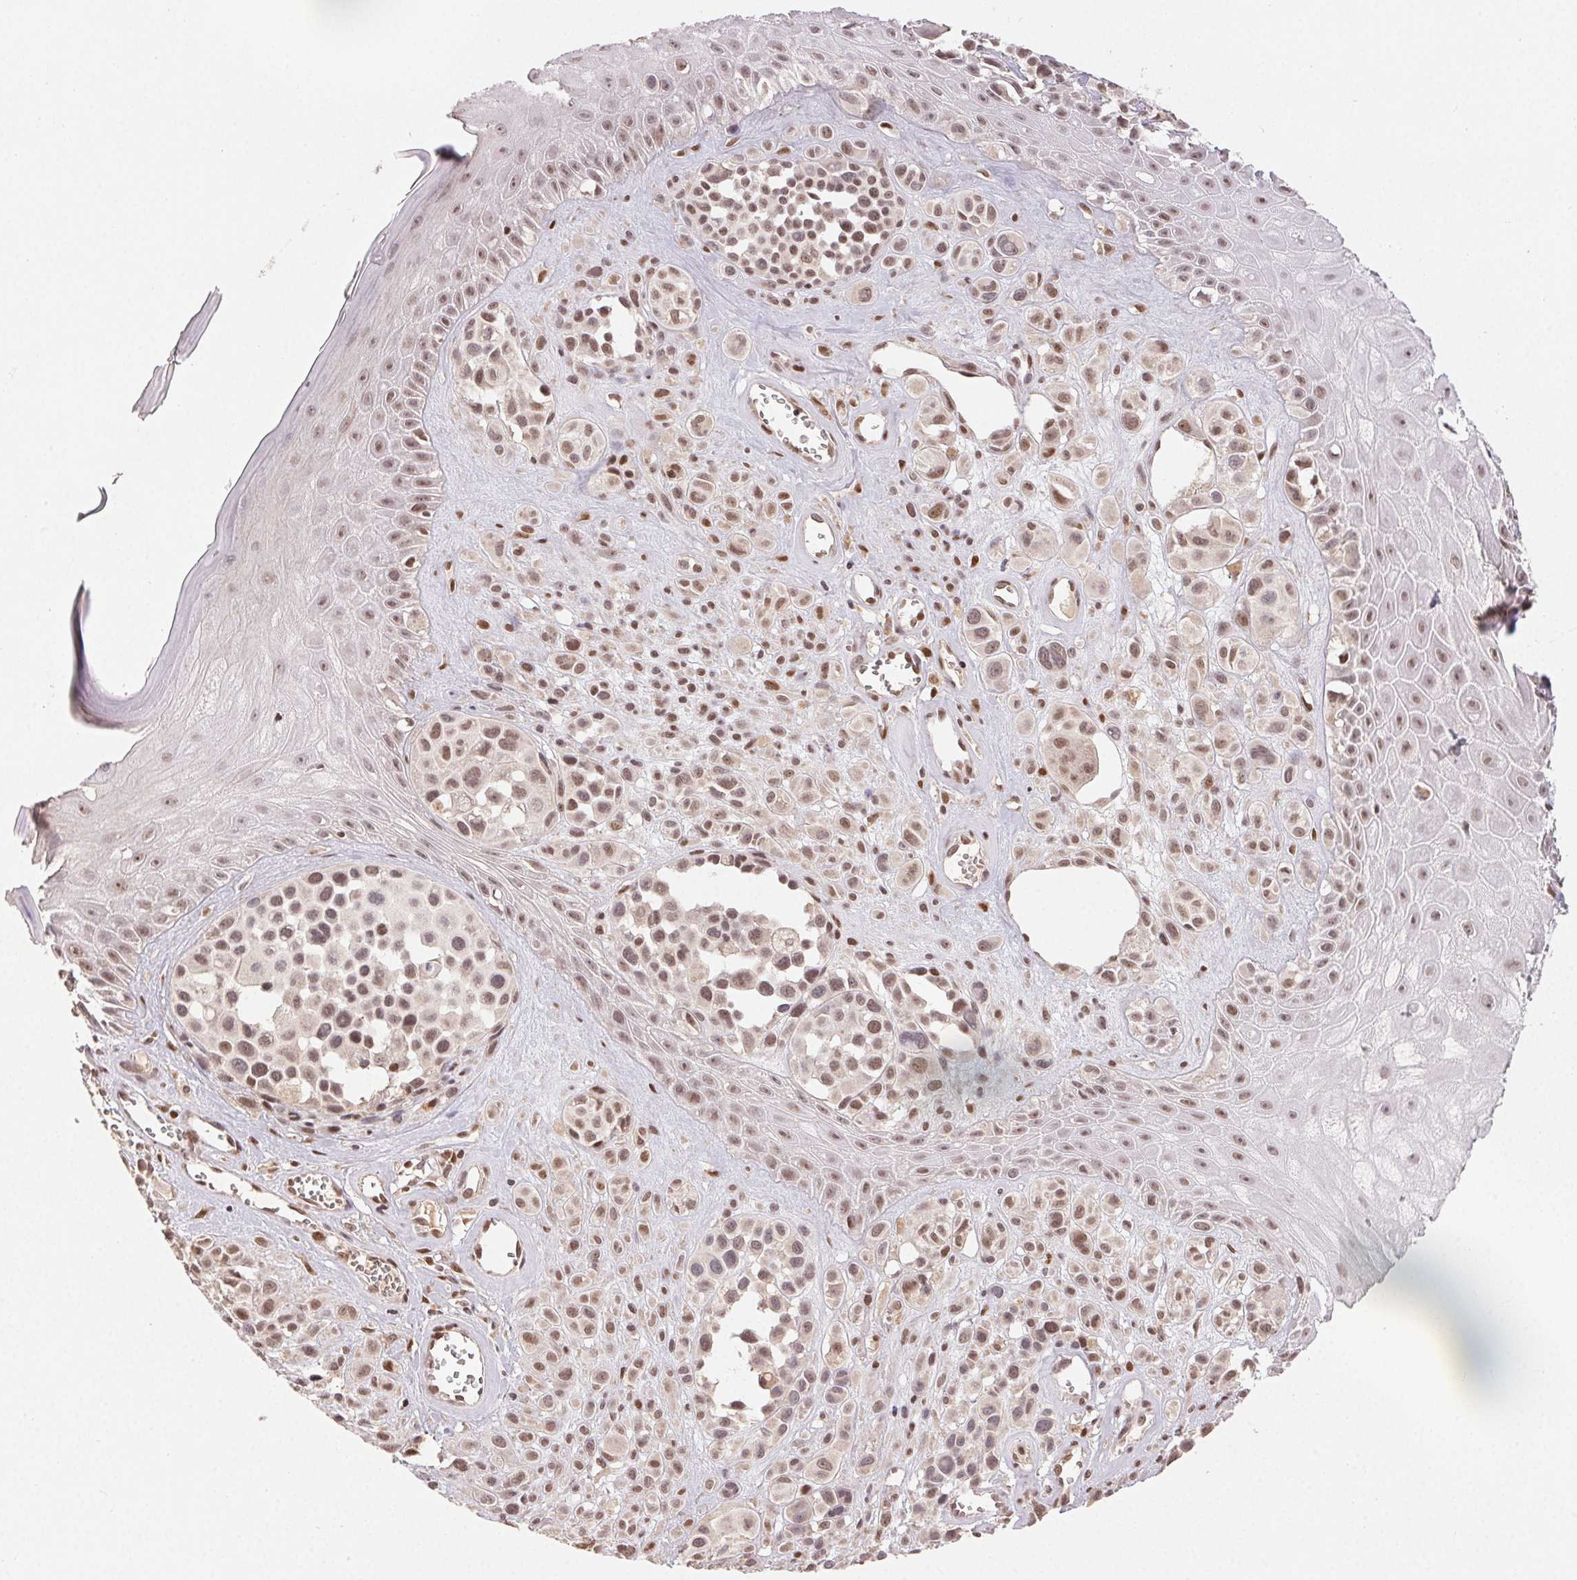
{"staining": {"intensity": "weak", "quantity": ">75%", "location": "nuclear"}, "tissue": "melanoma", "cell_type": "Tumor cells", "image_type": "cancer", "snomed": [{"axis": "morphology", "description": "Malignant melanoma, NOS"}, {"axis": "topography", "description": "Skin"}], "caption": "A brown stain highlights weak nuclear staining of a protein in melanoma tumor cells.", "gene": "MAPKAPK2", "patient": {"sex": "male", "age": 77}}